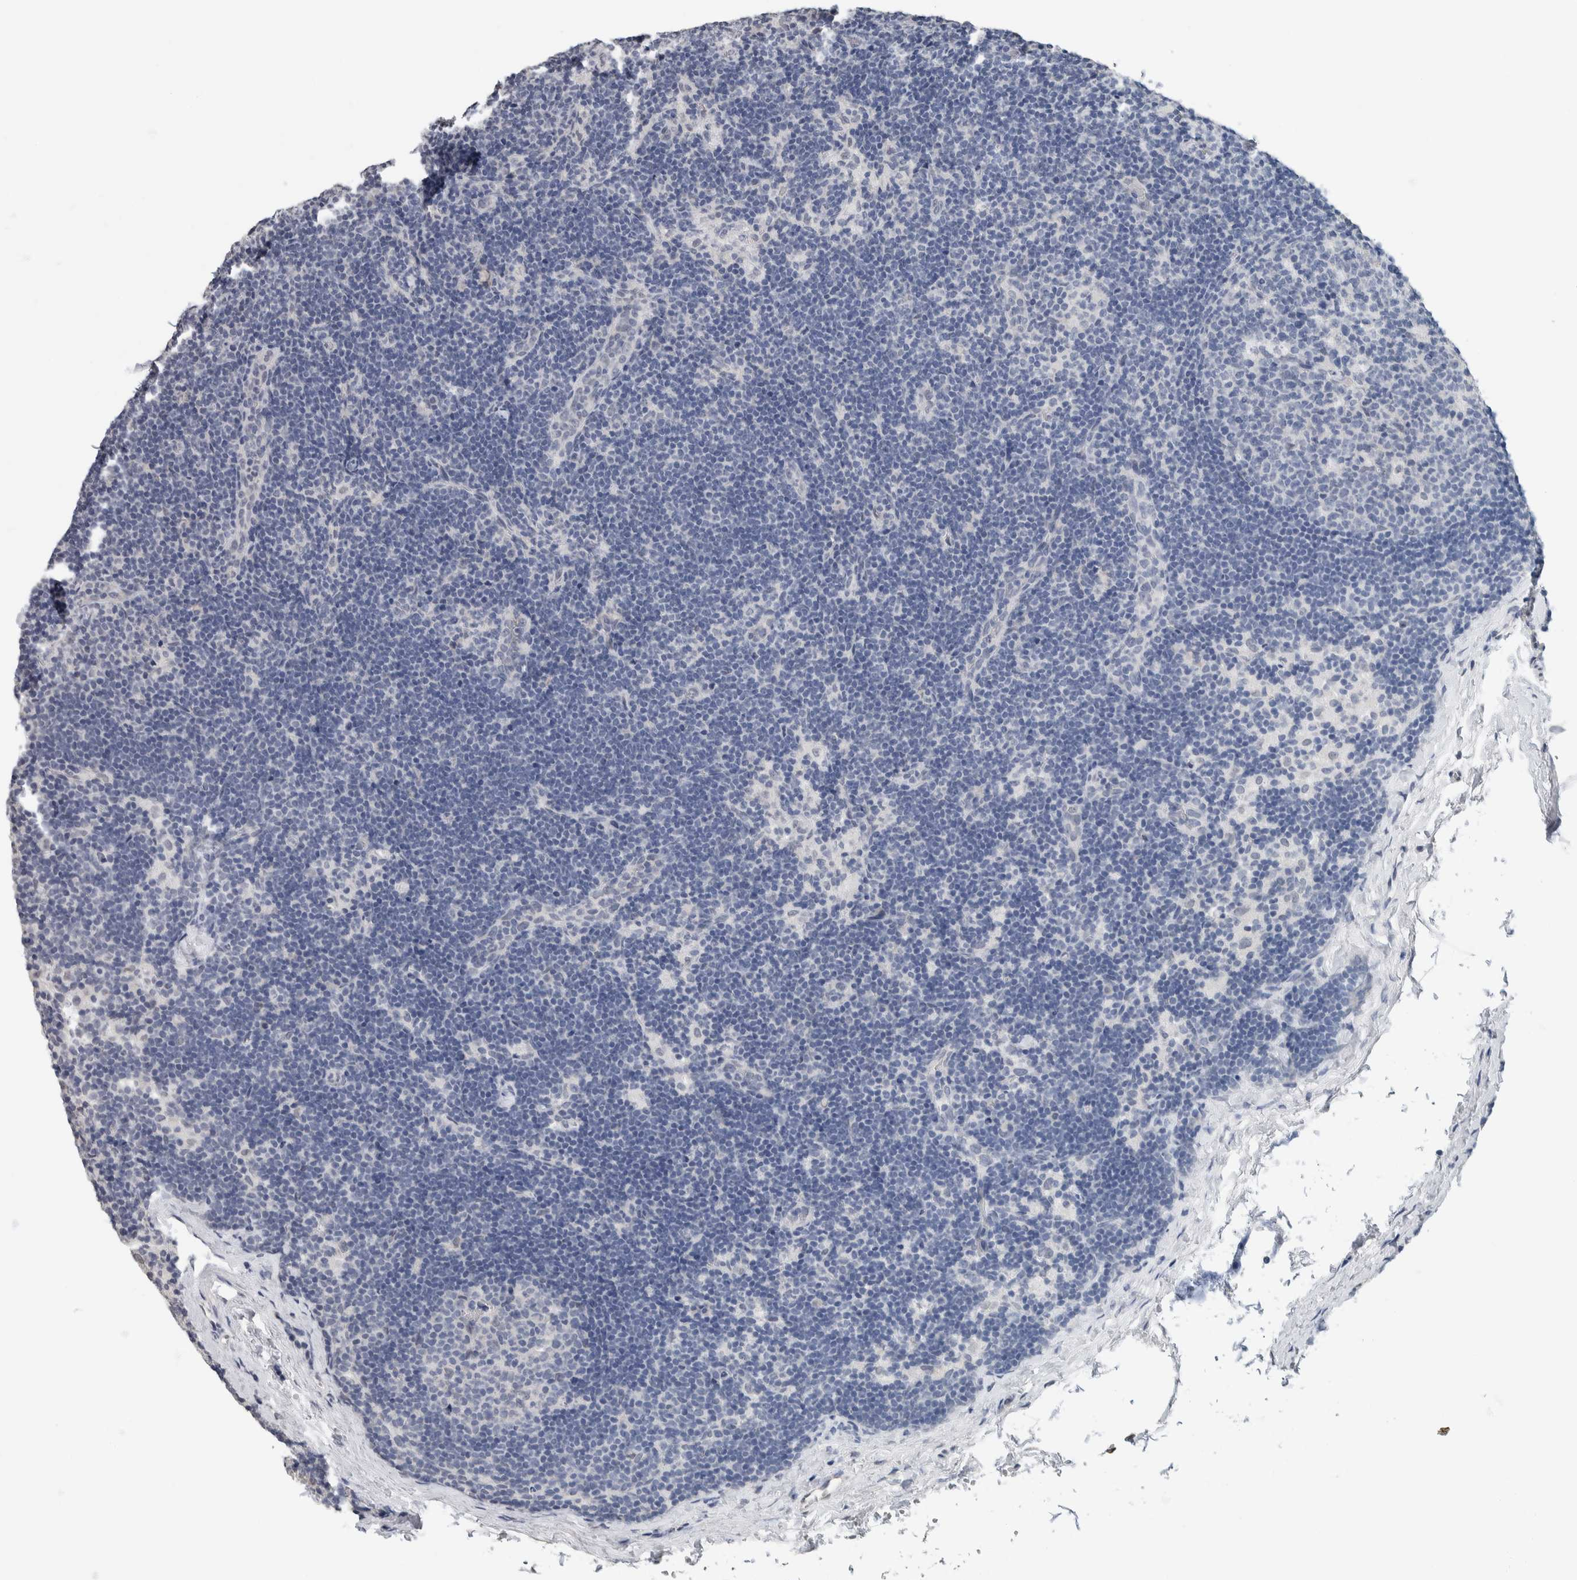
{"staining": {"intensity": "negative", "quantity": "none", "location": "none"}, "tissue": "lymph node", "cell_type": "Germinal center cells", "image_type": "normal", "snomed": [{"axis": "morphology", "description": "Normal tissue, NOS"}, {"axis": "topography", "description": "Lymph node"}], "caption": "Benign lymph node was stained to show a protein in brown. There is no significant staining in germinal center cells.", "gene": "NEFM", "patient": {"sex": "female", "age": 22}}